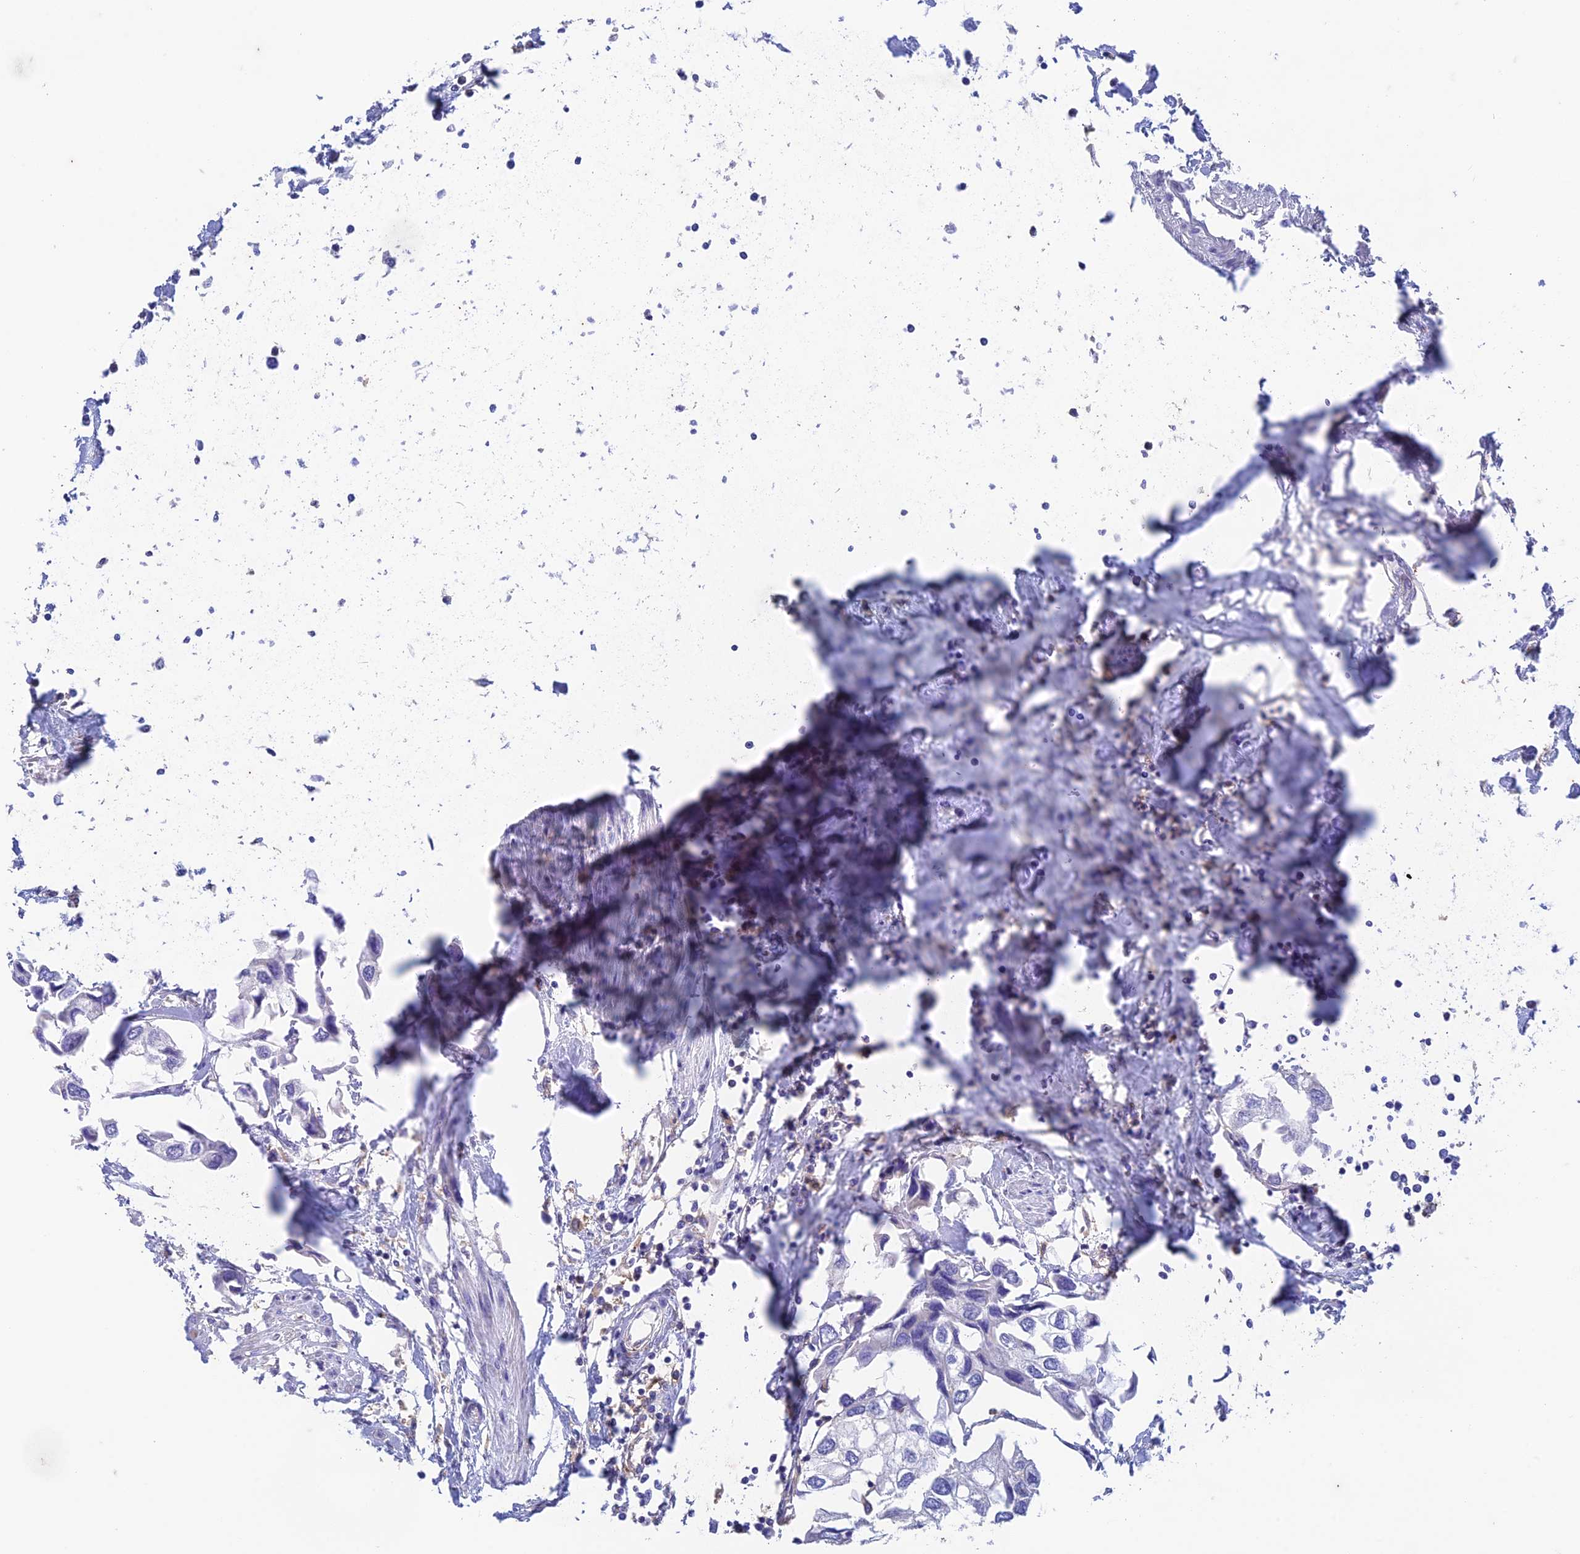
{"staining": {"intensity": "negative", "quantity": "none", "location": "none"}, "tissue": "urothelial cancer", "cell_type": "Tumor cells", "image_type": "cancer", "snomed": [{"axis": "morphology", "description": "Urothelial carcinoma, High grade"}, {"axis": "topography", "description": "Urinary bladder"}], "caption": "This is an immunohistochemistry micrograph of human urothelial cancer. There is no expression in tumor cells.", "gene": "FGF7", "patient": {"sex": "male", "age": 64}}